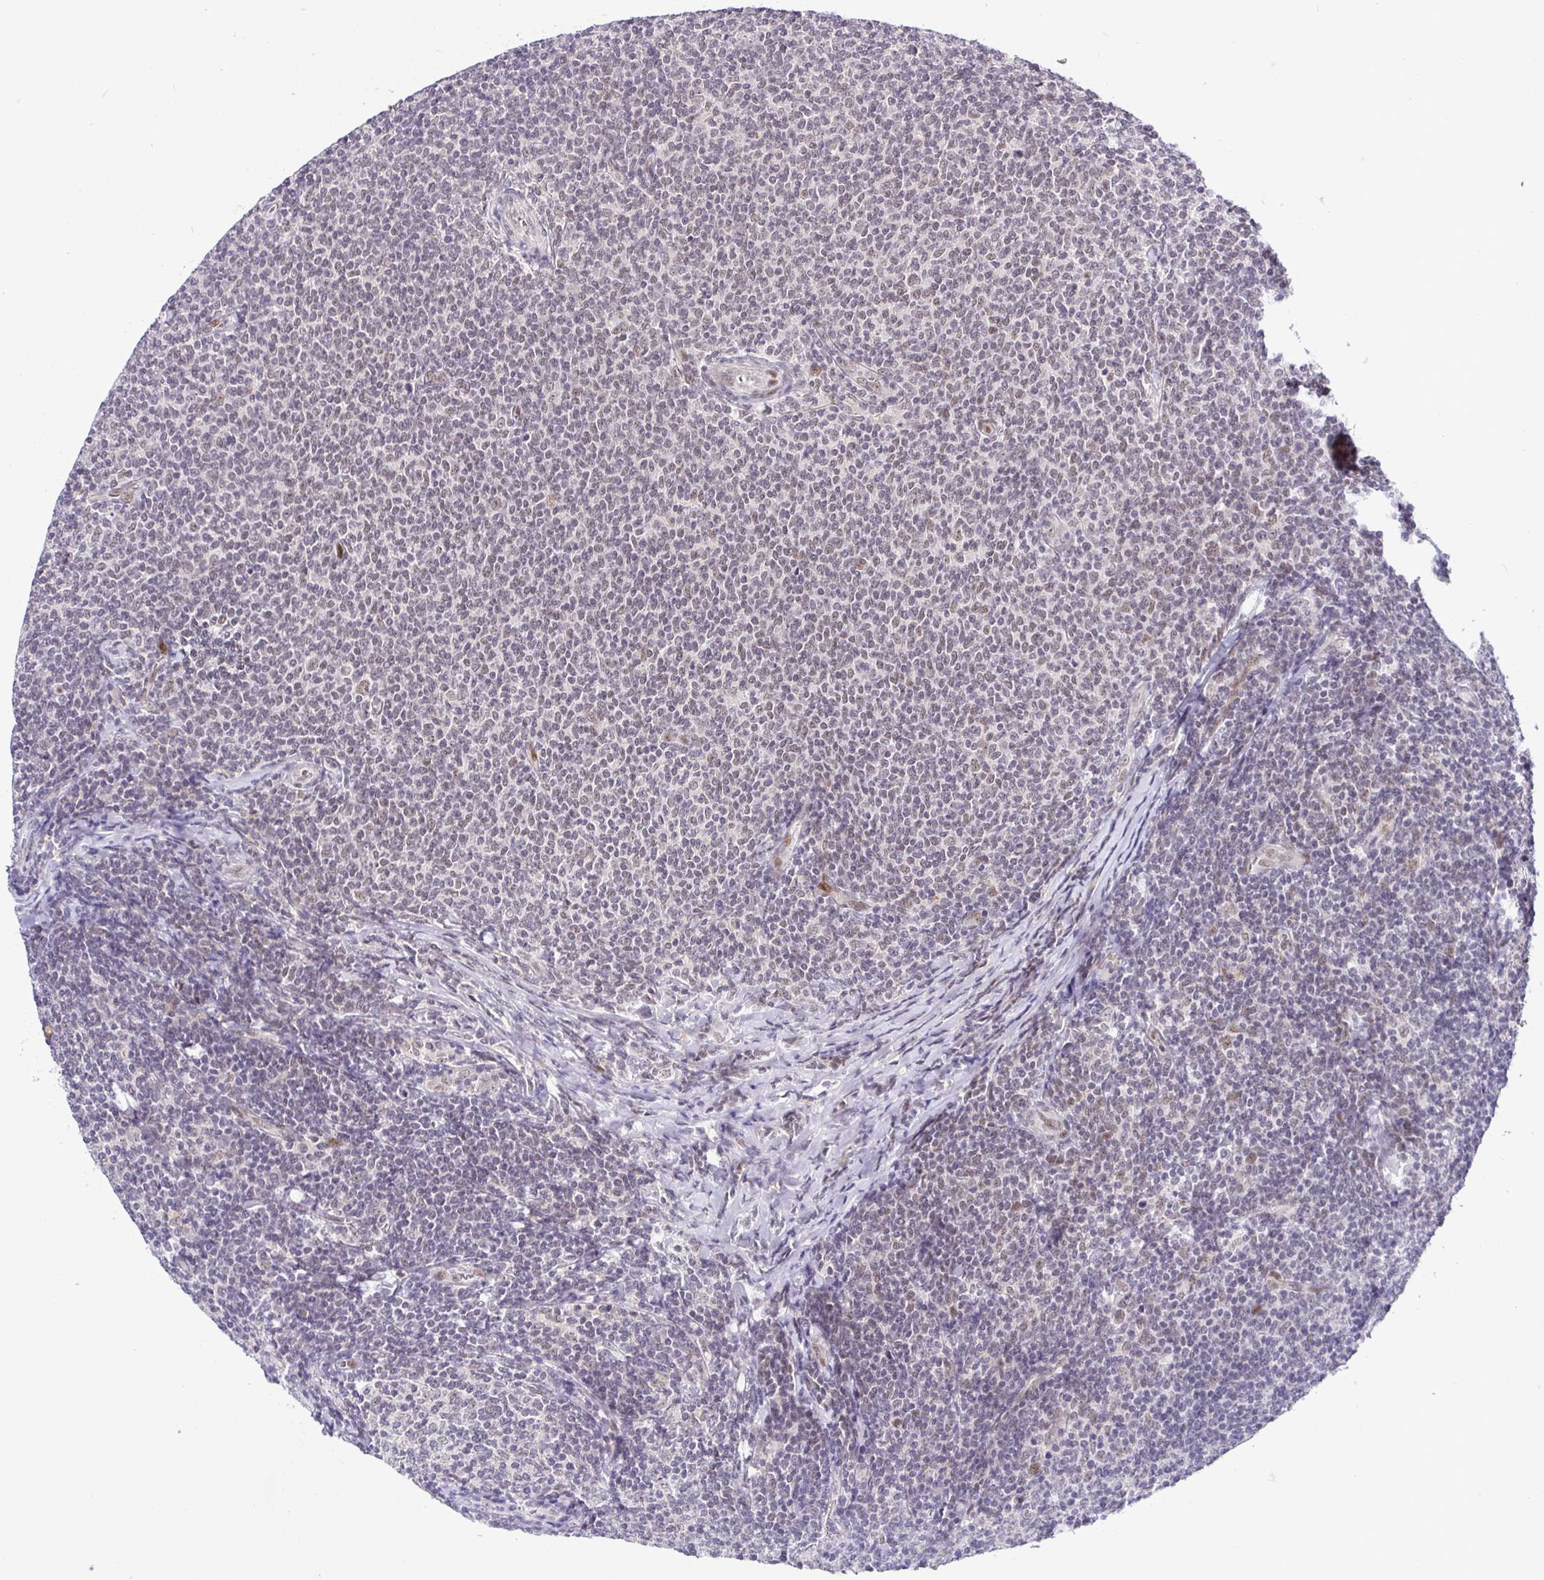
{"staining": {"intensity": "weak", "quantity": "25%-75%", "location": "nuclear"}, "tissue": "lymphoma", "cell_type": "Tumor cells", "image_type": "cancer", "snomed": [{"axis": "morphology", "description": "Malignant lymphoma, non-Hodgkin's type, Low grade"}, {"axis": "topography", "description": "Lymph node"}], "caption": "Human lymphoma stained for a protein (brown) displays weak nuclear positive positivity in about 25%-75% of tumor cells.", "gene": "NUP188", "patient": {"sex": "male", "age": 52}}